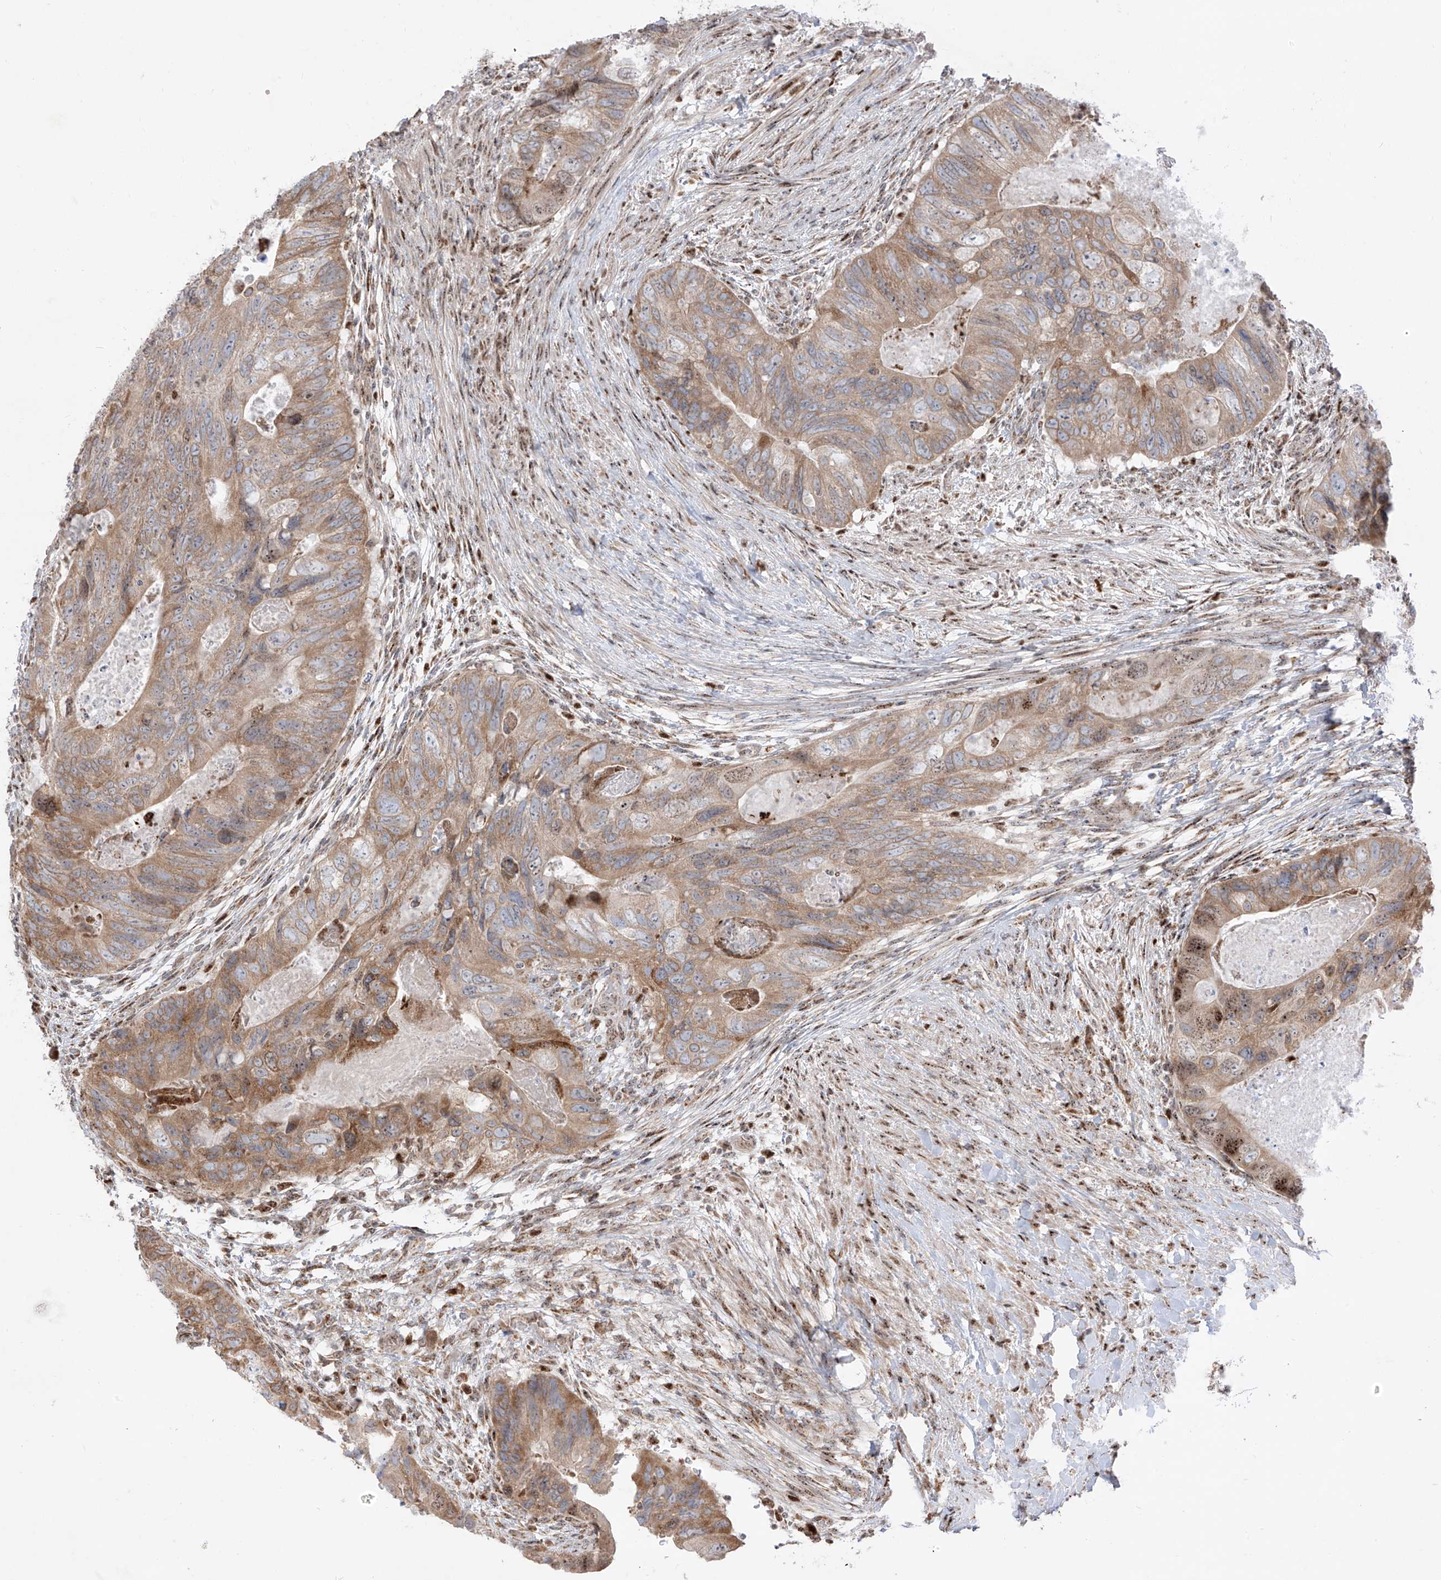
{"staining": {"intensity": "moderate", "quantity": ">75%", "location": "cytoplasmic/membranous,nuclear"}, "tissue": "colorectal cancer", "cell_type": "Tumor cells", "image_type": "cancer", "snomed": [{"axis": "morphology", "description": "Adenocarcinoma, NOS"}, {"axis": "topography", "description": "Rectum"}], "caption": "Immunohistochemical staining of colorectal cancer (adenocarcinoma) exhibits medium levels of moderate cytoplasmic/membranous and nuclear protein staining in approximately >75% of tumor cells.", "gene": "ZBTB8A", "patient": {"sex": "male", "age": 63}}